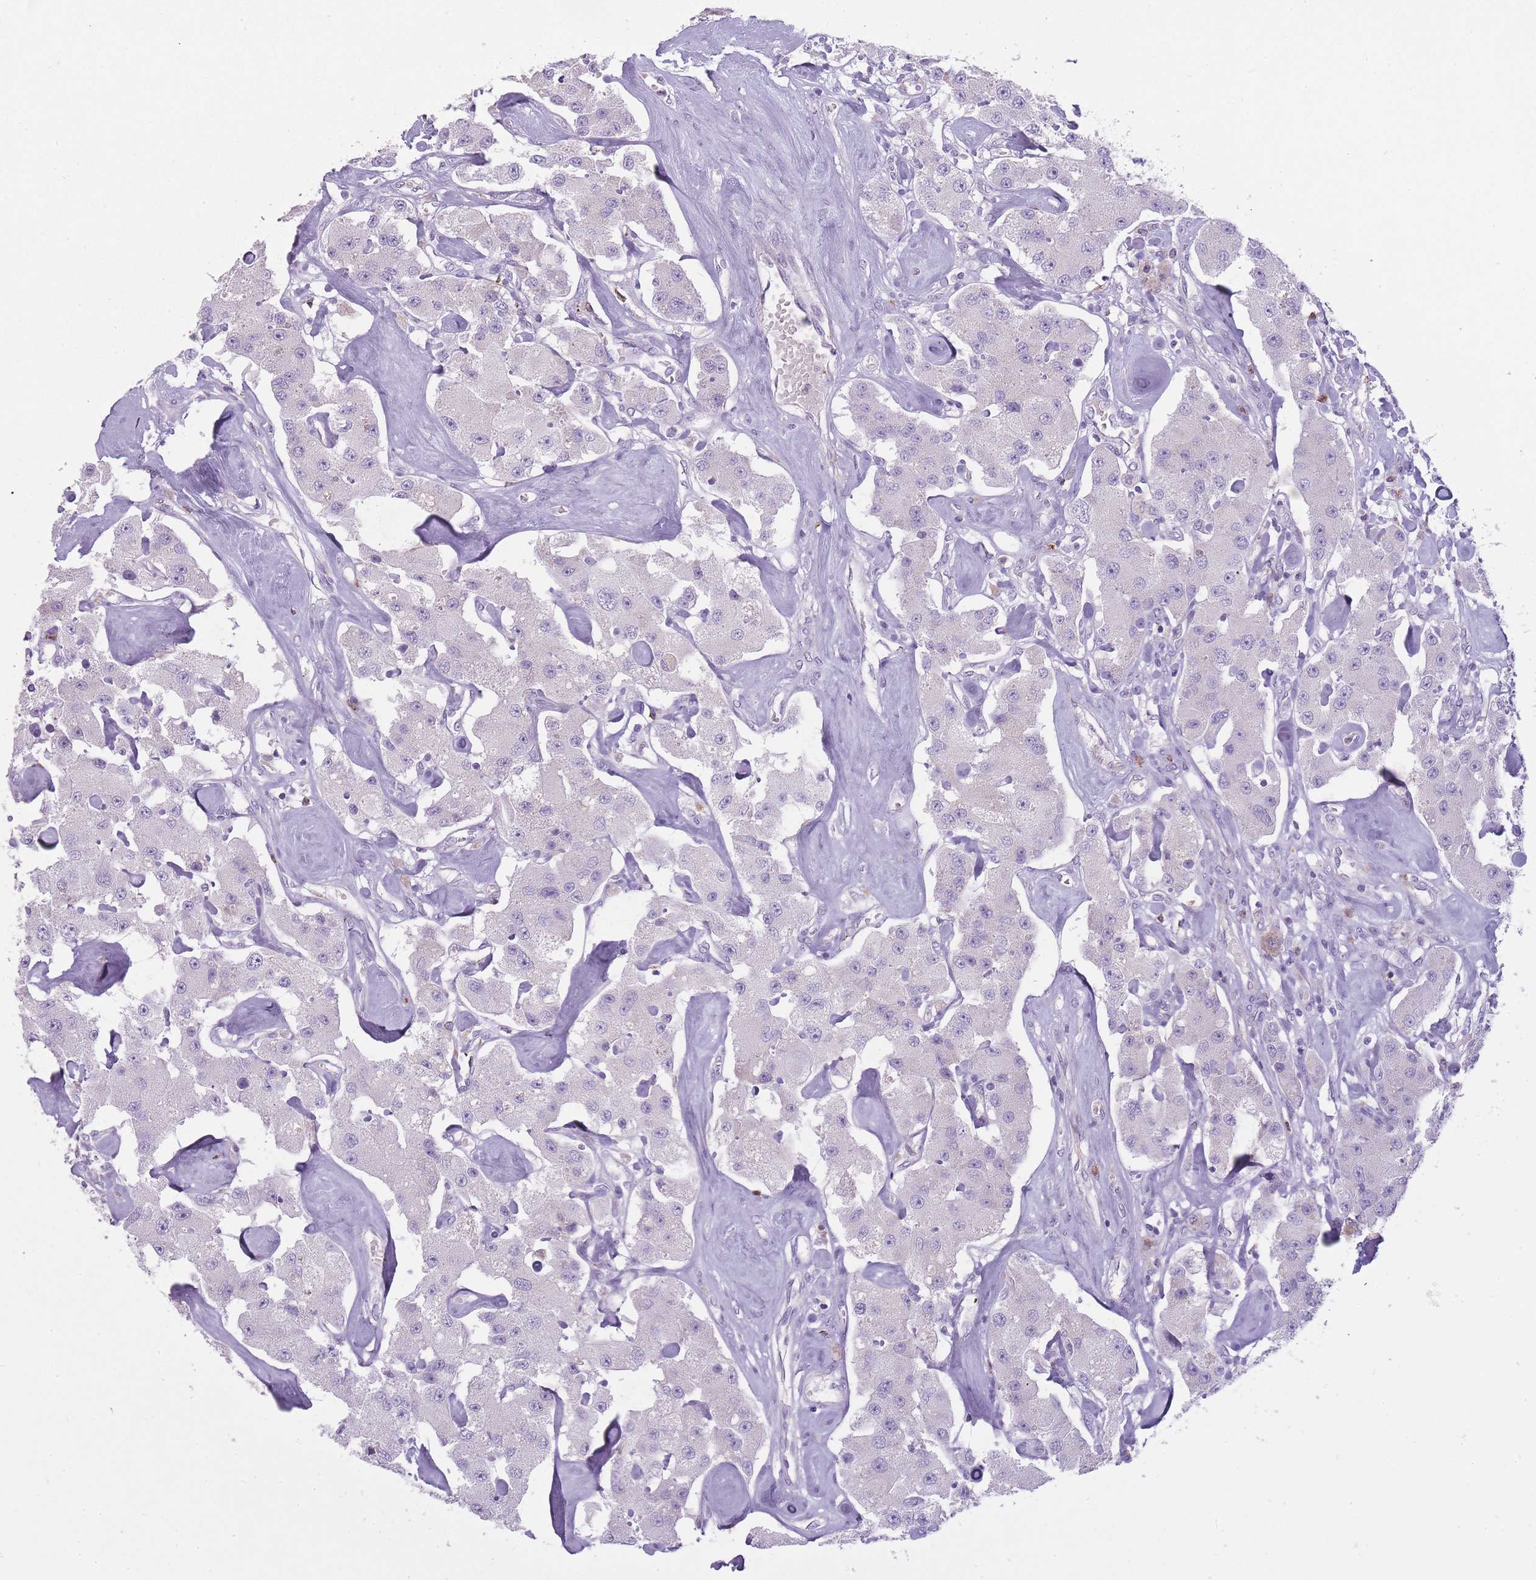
{"staining": {"intensity": "negative", "quantity": "none", "location": "none"}, "tissue": "carcinoid", "cell_type": "Tumor cells", "image_type": "cancer", "snomed": [{"axis": "morphology", "description": "Carcinoid, malignant, NOS"}, {"axis": "topography", "description": "Pancreas"}], "caption": "High magnification brightfield microscopy of carcinoid stained with DAB (brown) and counterstained with hematoxylin (blue): tumor cells show no significant staining. (DAB immunohistochemistry visualized using brightfield microscopy, high magnification).", "gene": "NDST2", "patient": {"sex": "male", "age": 41}}